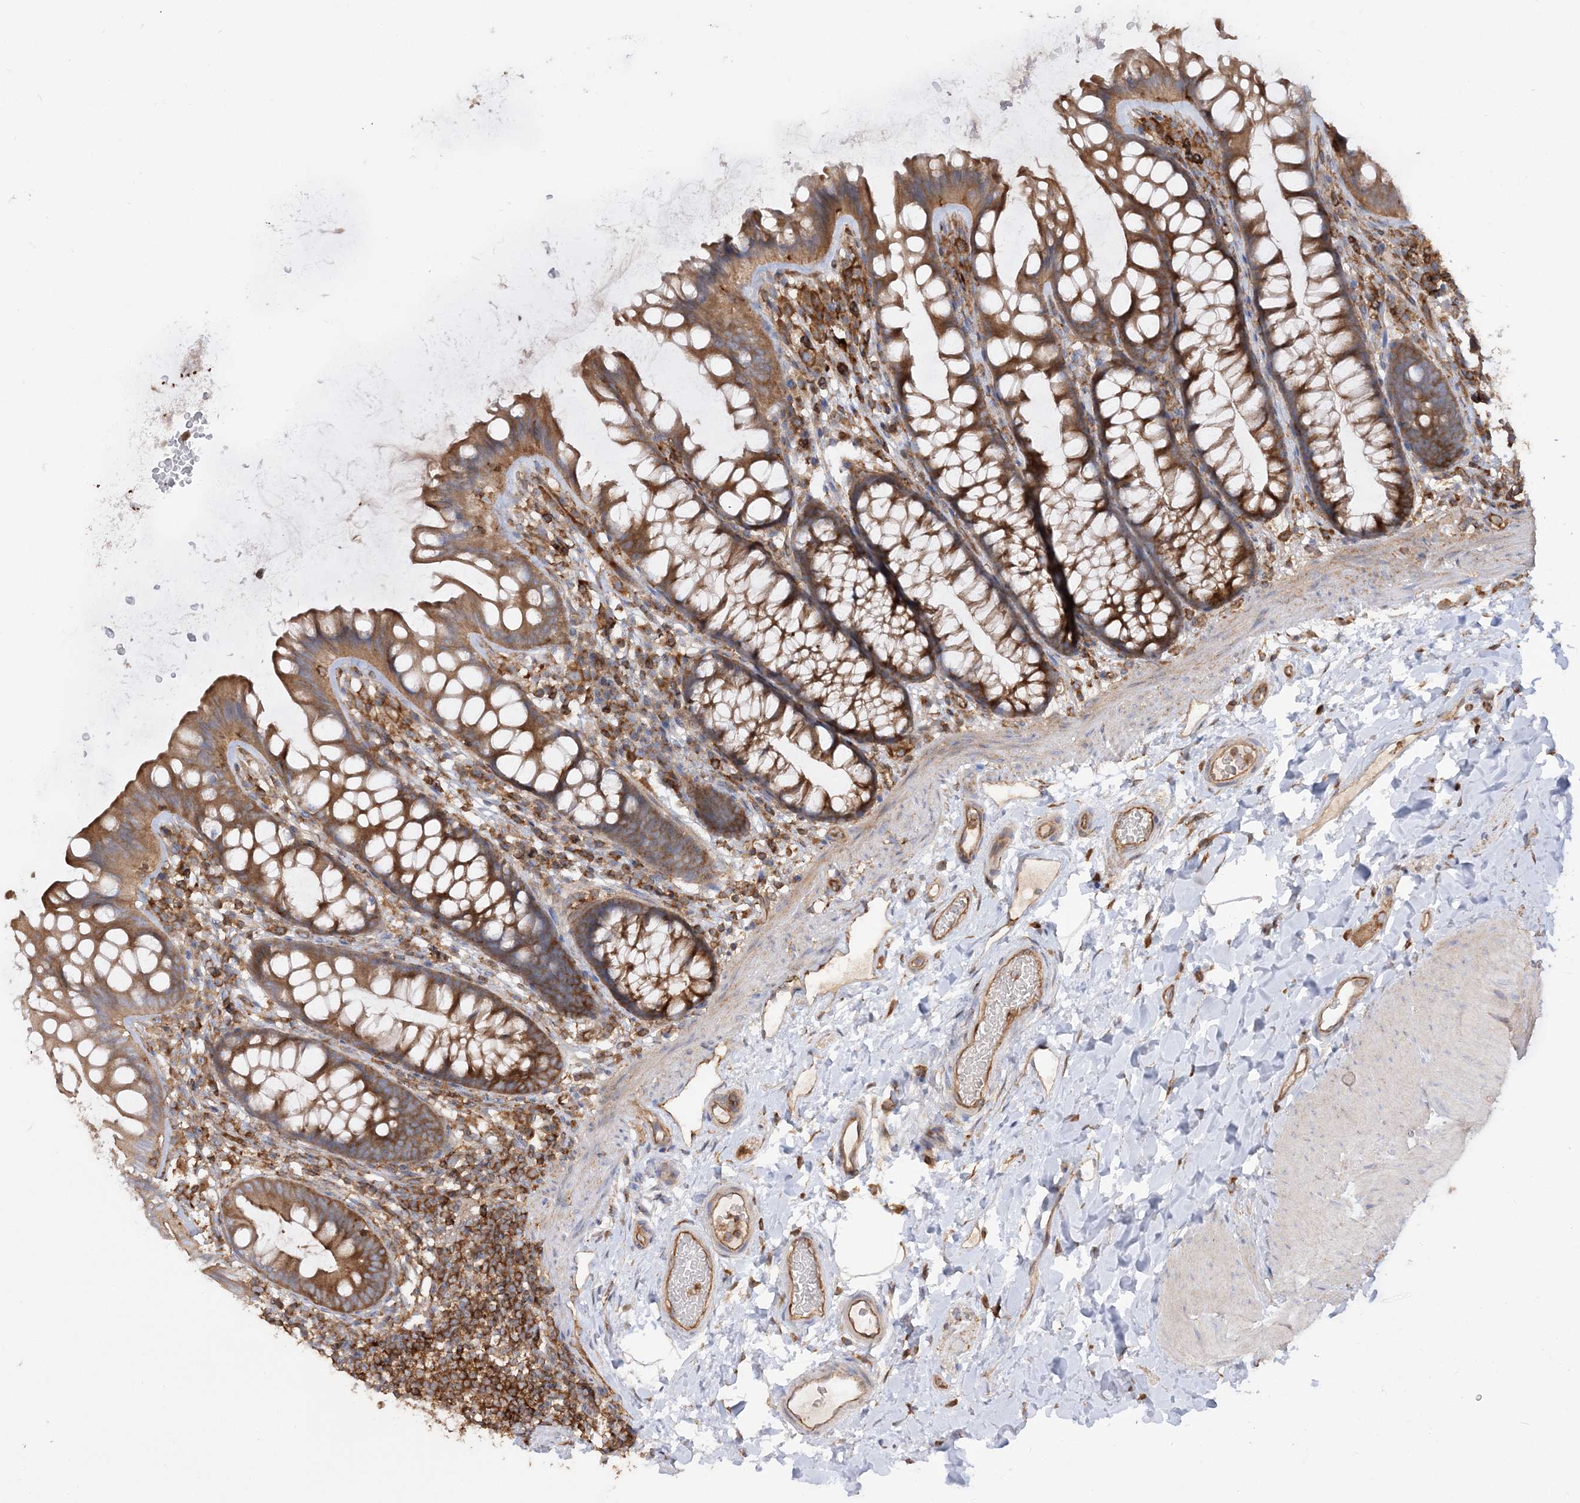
{"staining": {"intensity": "moderate", "quantity": ">75%", "location": "cytoplasmic/membranous"}, "tissue": "colon", "cell_type": "Endothelial cells", "image_type": "normal", "snomed": [{"axis": "morphology", "description": "Normal tissue, NOS"}, {"axis": "topography", "description": "Colon"}], "caption": "The photomicrograph demonstrates immunohistochemical staining of unremarkable colon. There is moderate cytoplasmic/membranous positivity is identified in about >75% of endothelial cells.", "gene": "TBC1D5", "patient": {"sex": "female", "age": 62}}